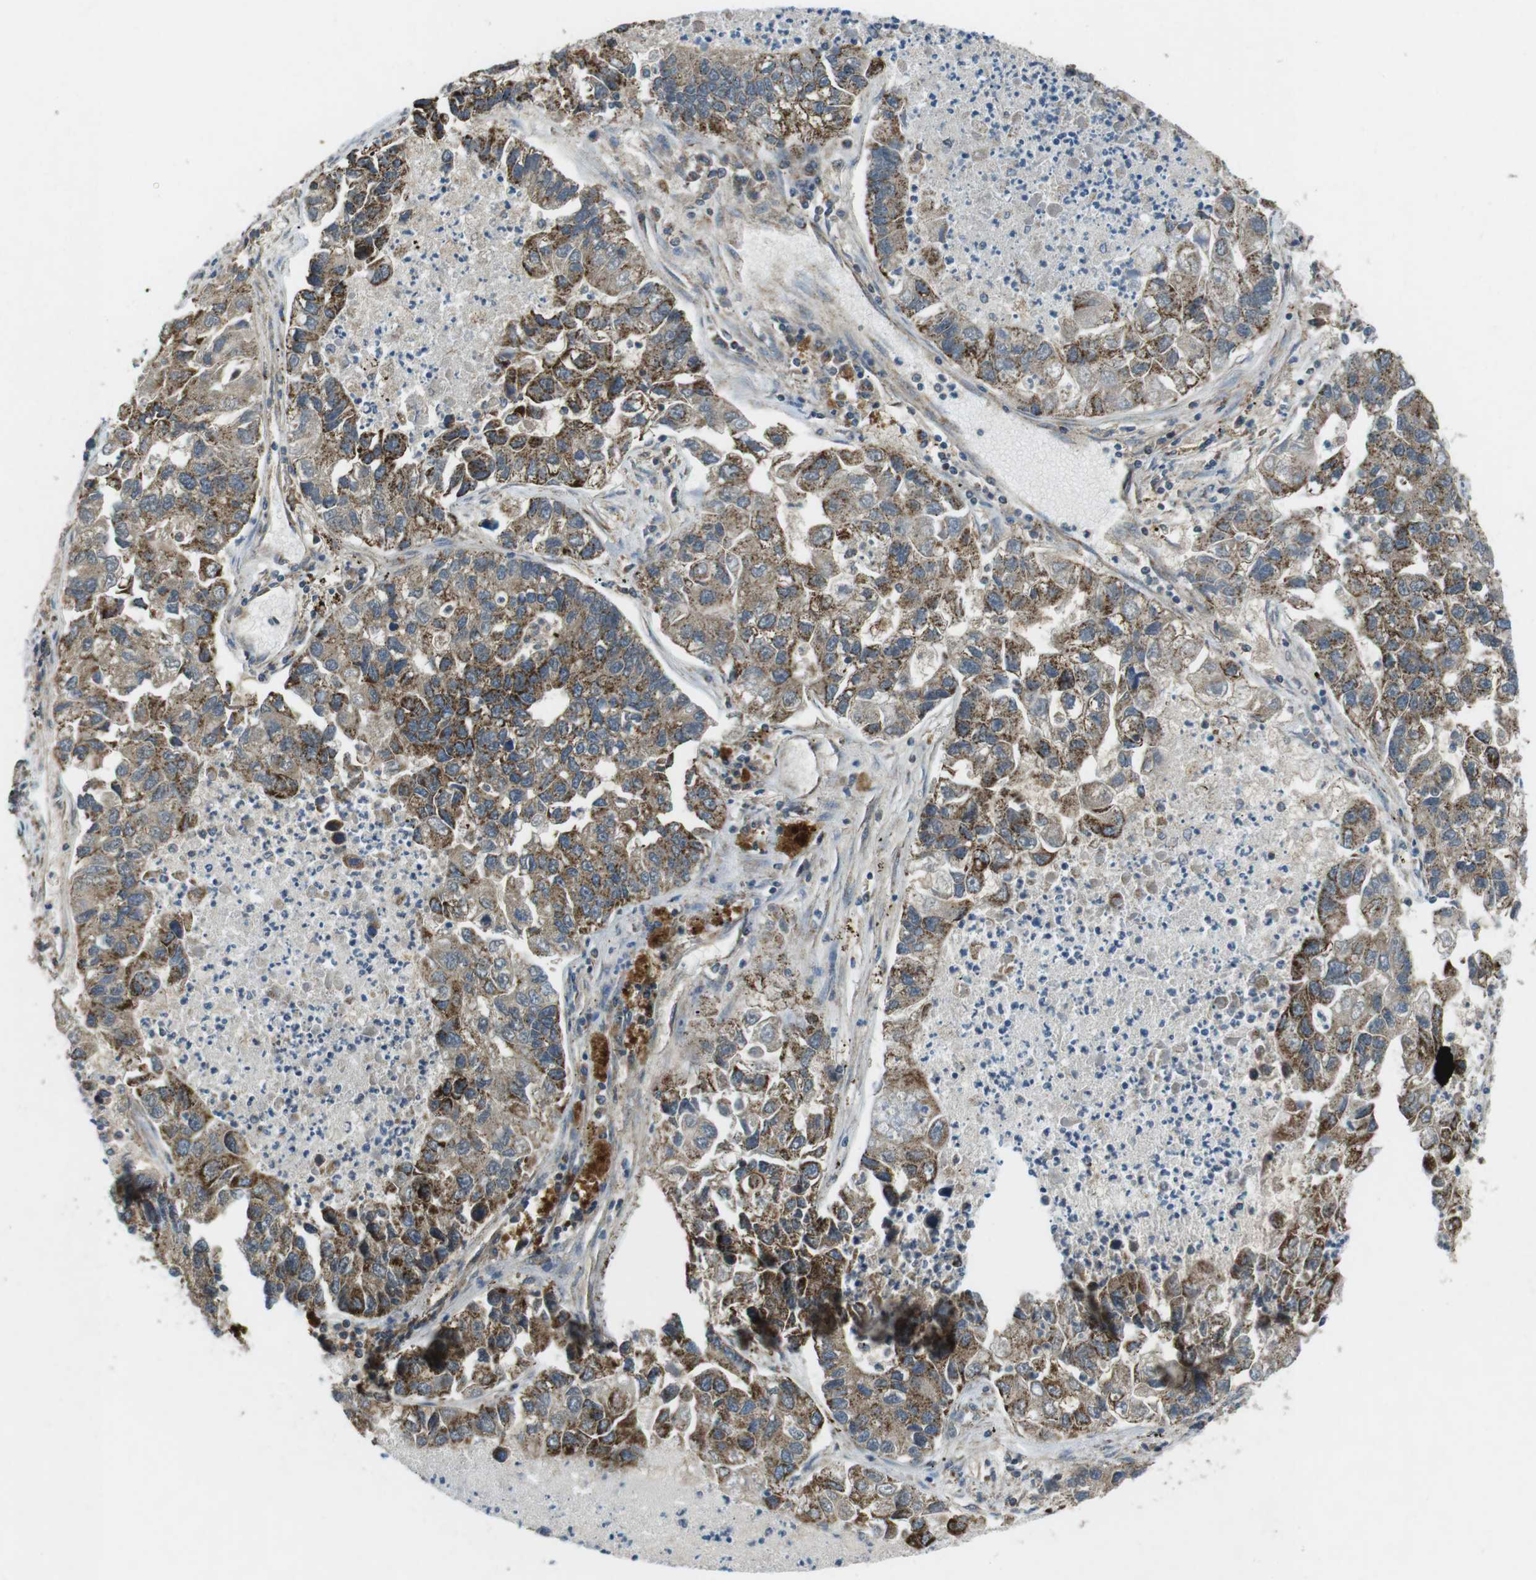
{"staining": {"intensity": "moderate", "quantity": ">75%", "location": "cytoplasmic/membranous"}, "tissue": "lung cancer", "cell_type": "Tumor cells", "image_type": "cancer", "snomed": [{"axis": "morphology", "description": "Adenocarcinoma, NOS"}, {"axis": "topography", "description": "Lung"}], "caption": "This micrograph shows IHC staining of lung cancer (adenocarcinoma), with medium moderate cytoplasmic/membranous positivity in about >75% of tumor cells.", "gene": "BACE1", "patient": {"sex": "female", "age": 51}}